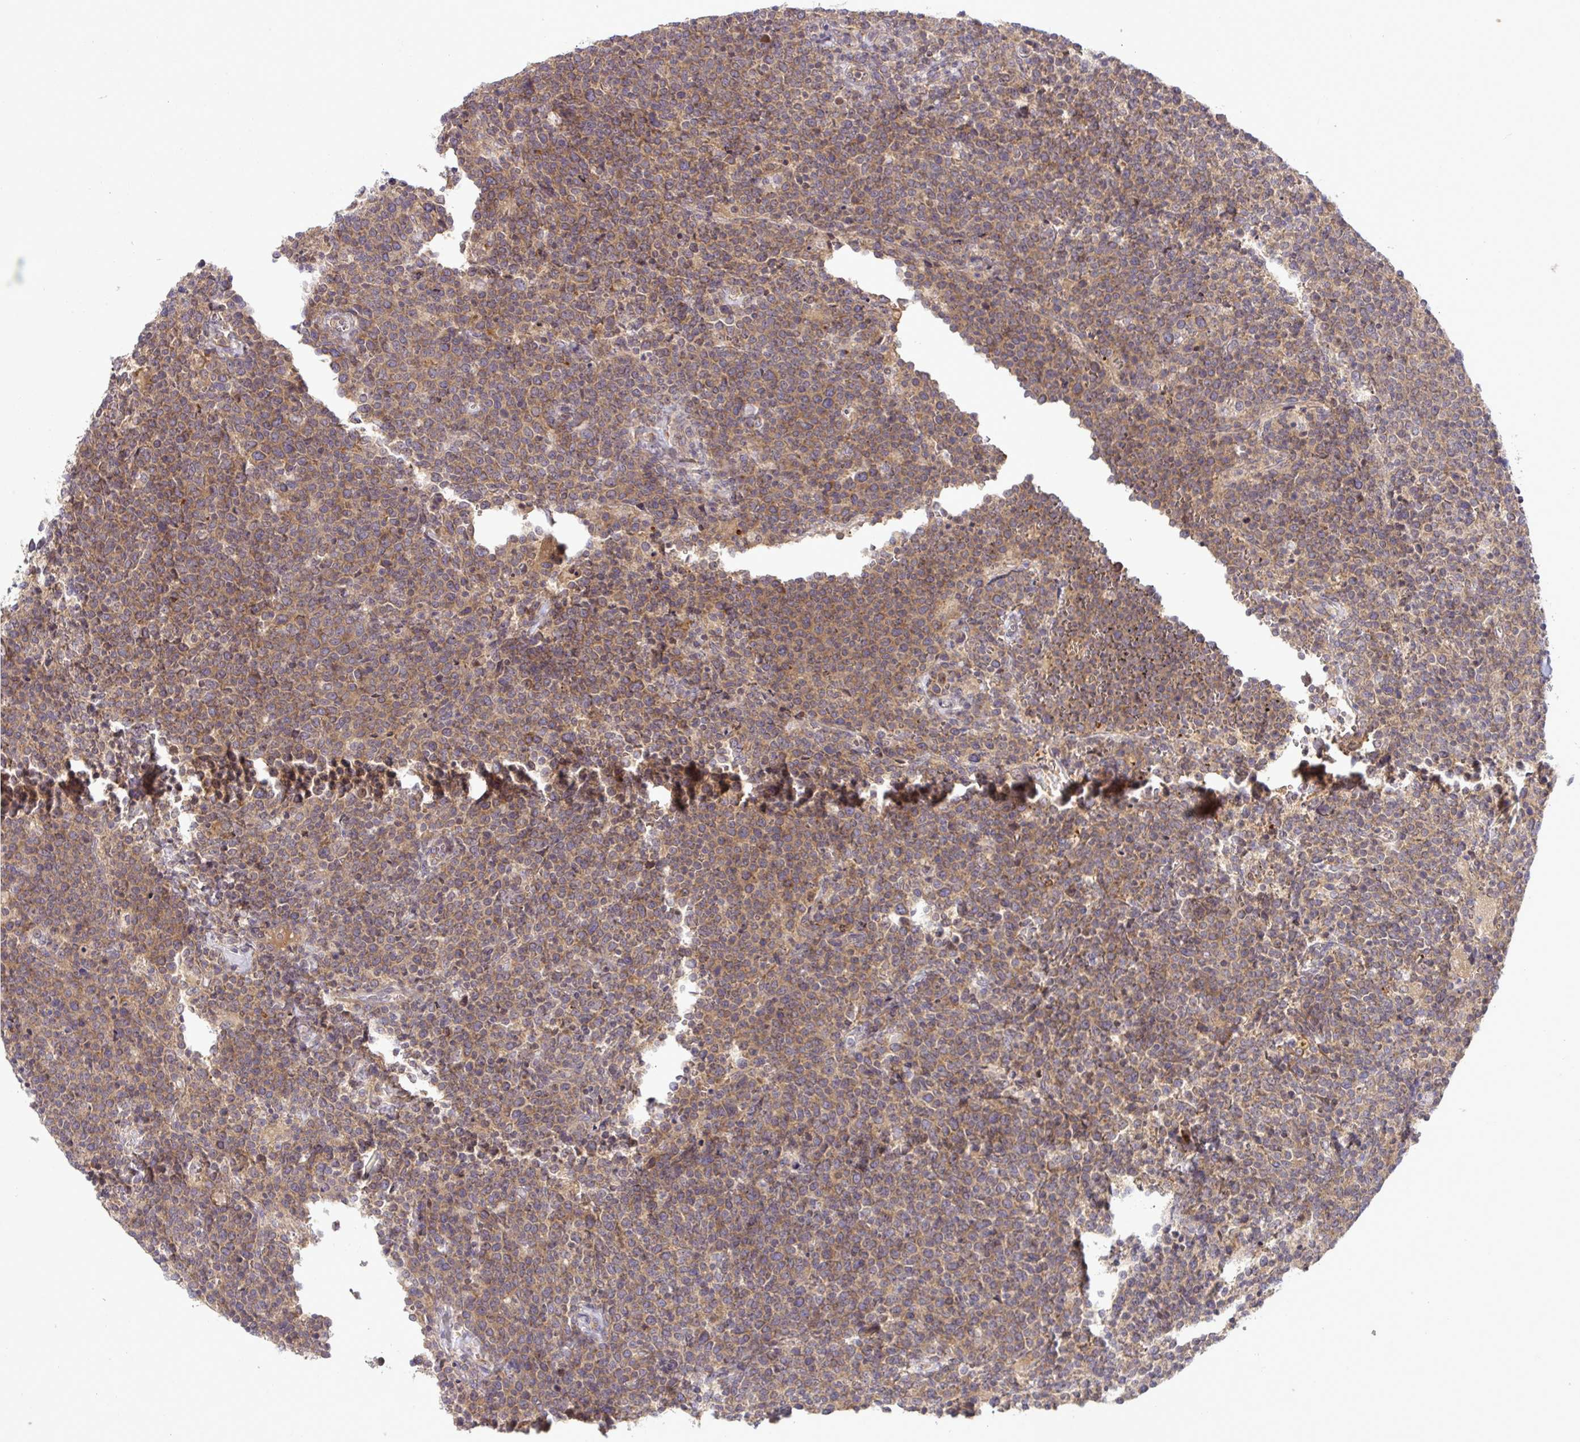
{"staining": {"intensity": "moderate", "quantity": ">75%", "location": "cytoplasmic/membranous"}, "tissue": "lymphoma", "cell_type": "Tumor cells", "image_type": "cancer", "snomed": [{"axis": "morphology", "description": "Malignant lymphoma, non-Hodgkin's type, High grade"}, {"axis": "topography", "description": "Lymph node"}], "caption": "A brown stain labels moderate cytoplasmic/membranous staining of a protein in human high-grade malignant lymphoma, non-Hodgkin's type tumor cells. (Stains: DAB (3,3'-diaminobenzidine) in brown, nuclei in blue, Microscopy: brightfield microscopy at high magnification).", "gene": "SLC9A6", "patient": {"sex": "male", "age": 61}}